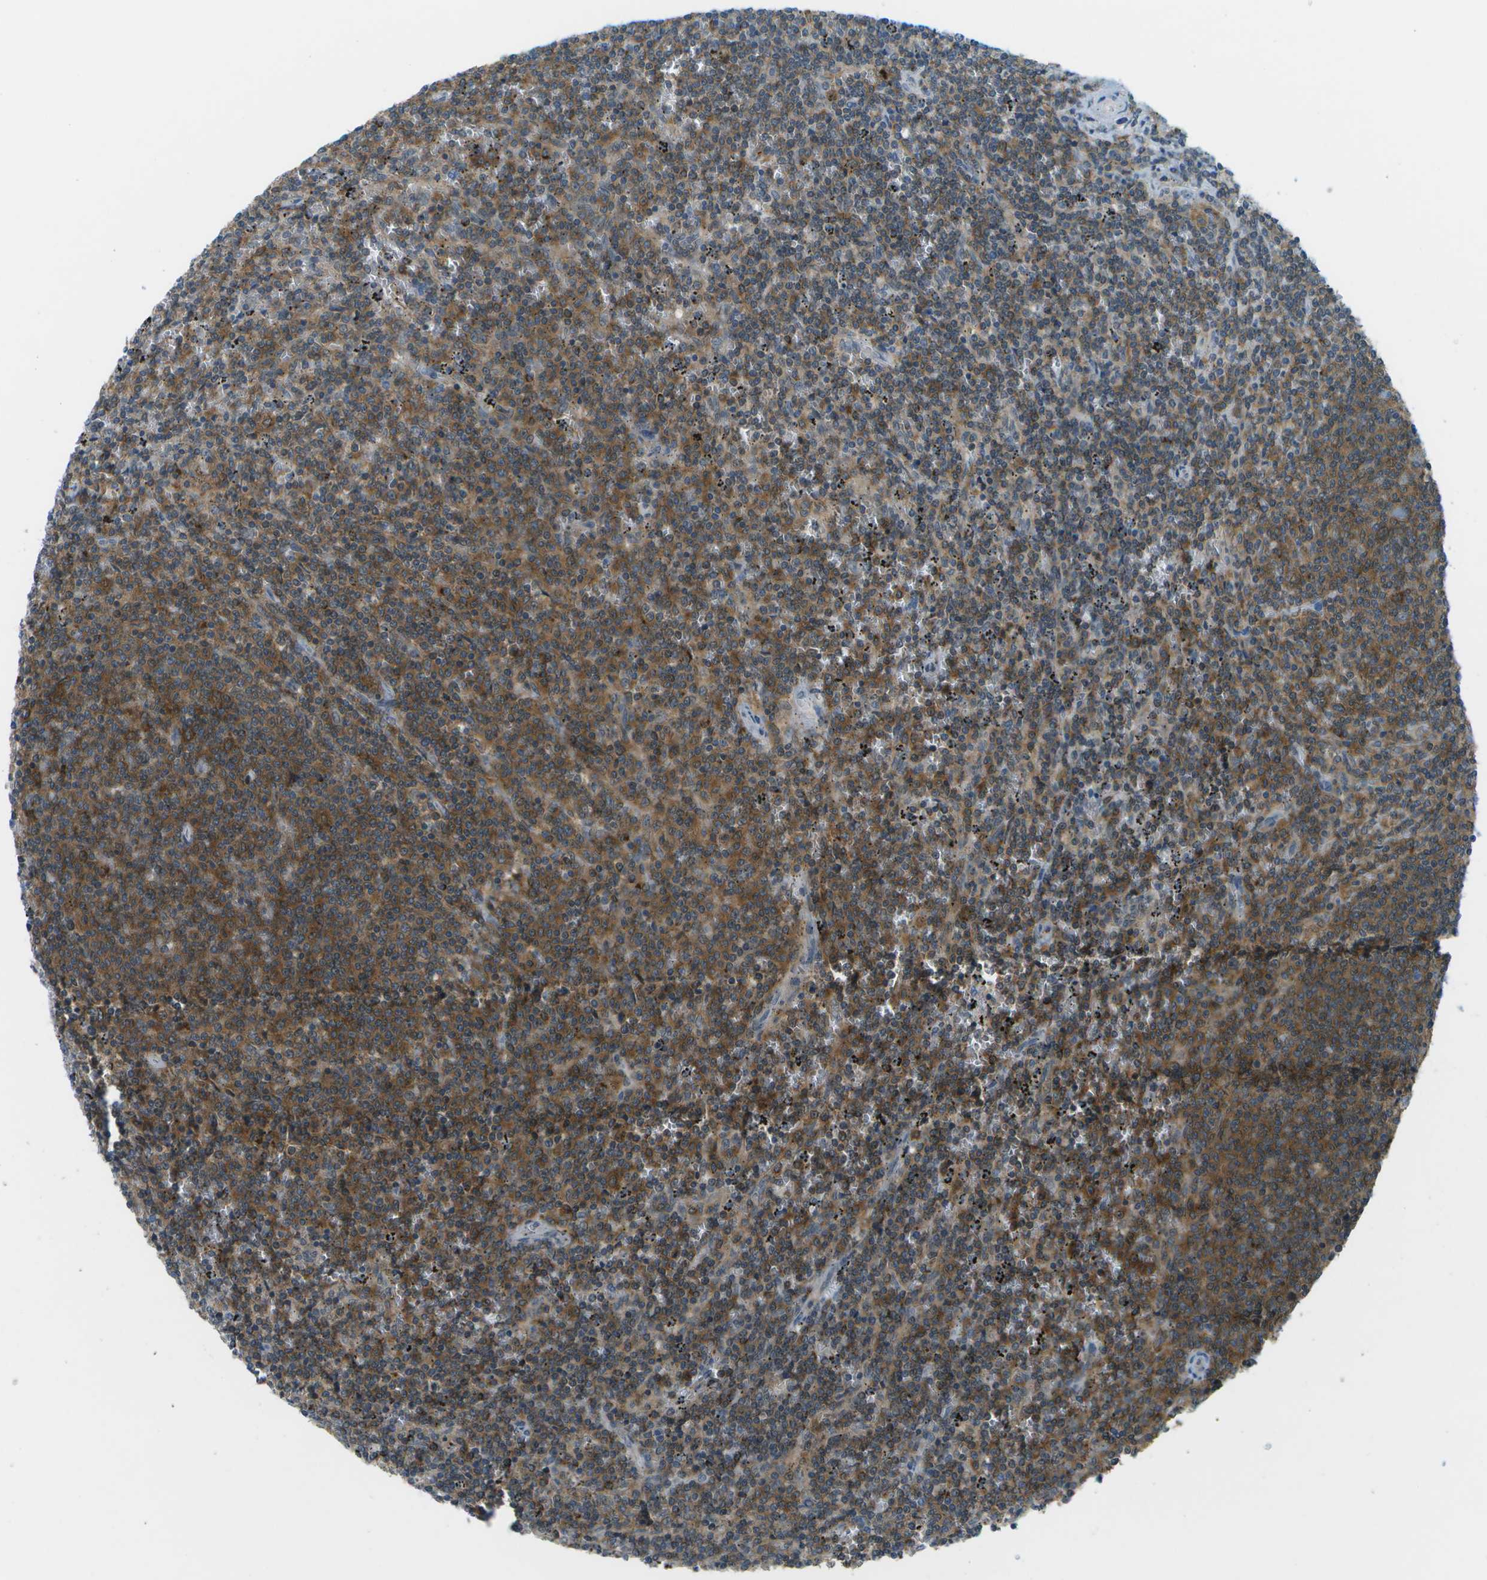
{"staining": {"intensity": "moderate", "quantity": ">75%", "location": "cytoplasmic/membranous"}, "tissue": "lymphoma", "cell_type": "Tumor cells", "image_type": "cancer", "snomed": [{"axis": "morphology", "description": "Malignant lymphoma, non-Hodgkin's type, Low grade"}, {"axis": "topography", "description": "Spleen"}], "caption": "A brown stain shows moderate cytoplasmic/membranous expression of a protein in human lymphoma tumor cells. The staining was performed using DAB to visualize the protein expression in brown, while the nuclei were stained in blue with hematoxylin (Magnification: 20x).", "gene": "CDH23", "patient": {"sex": "female", "age": 50}}